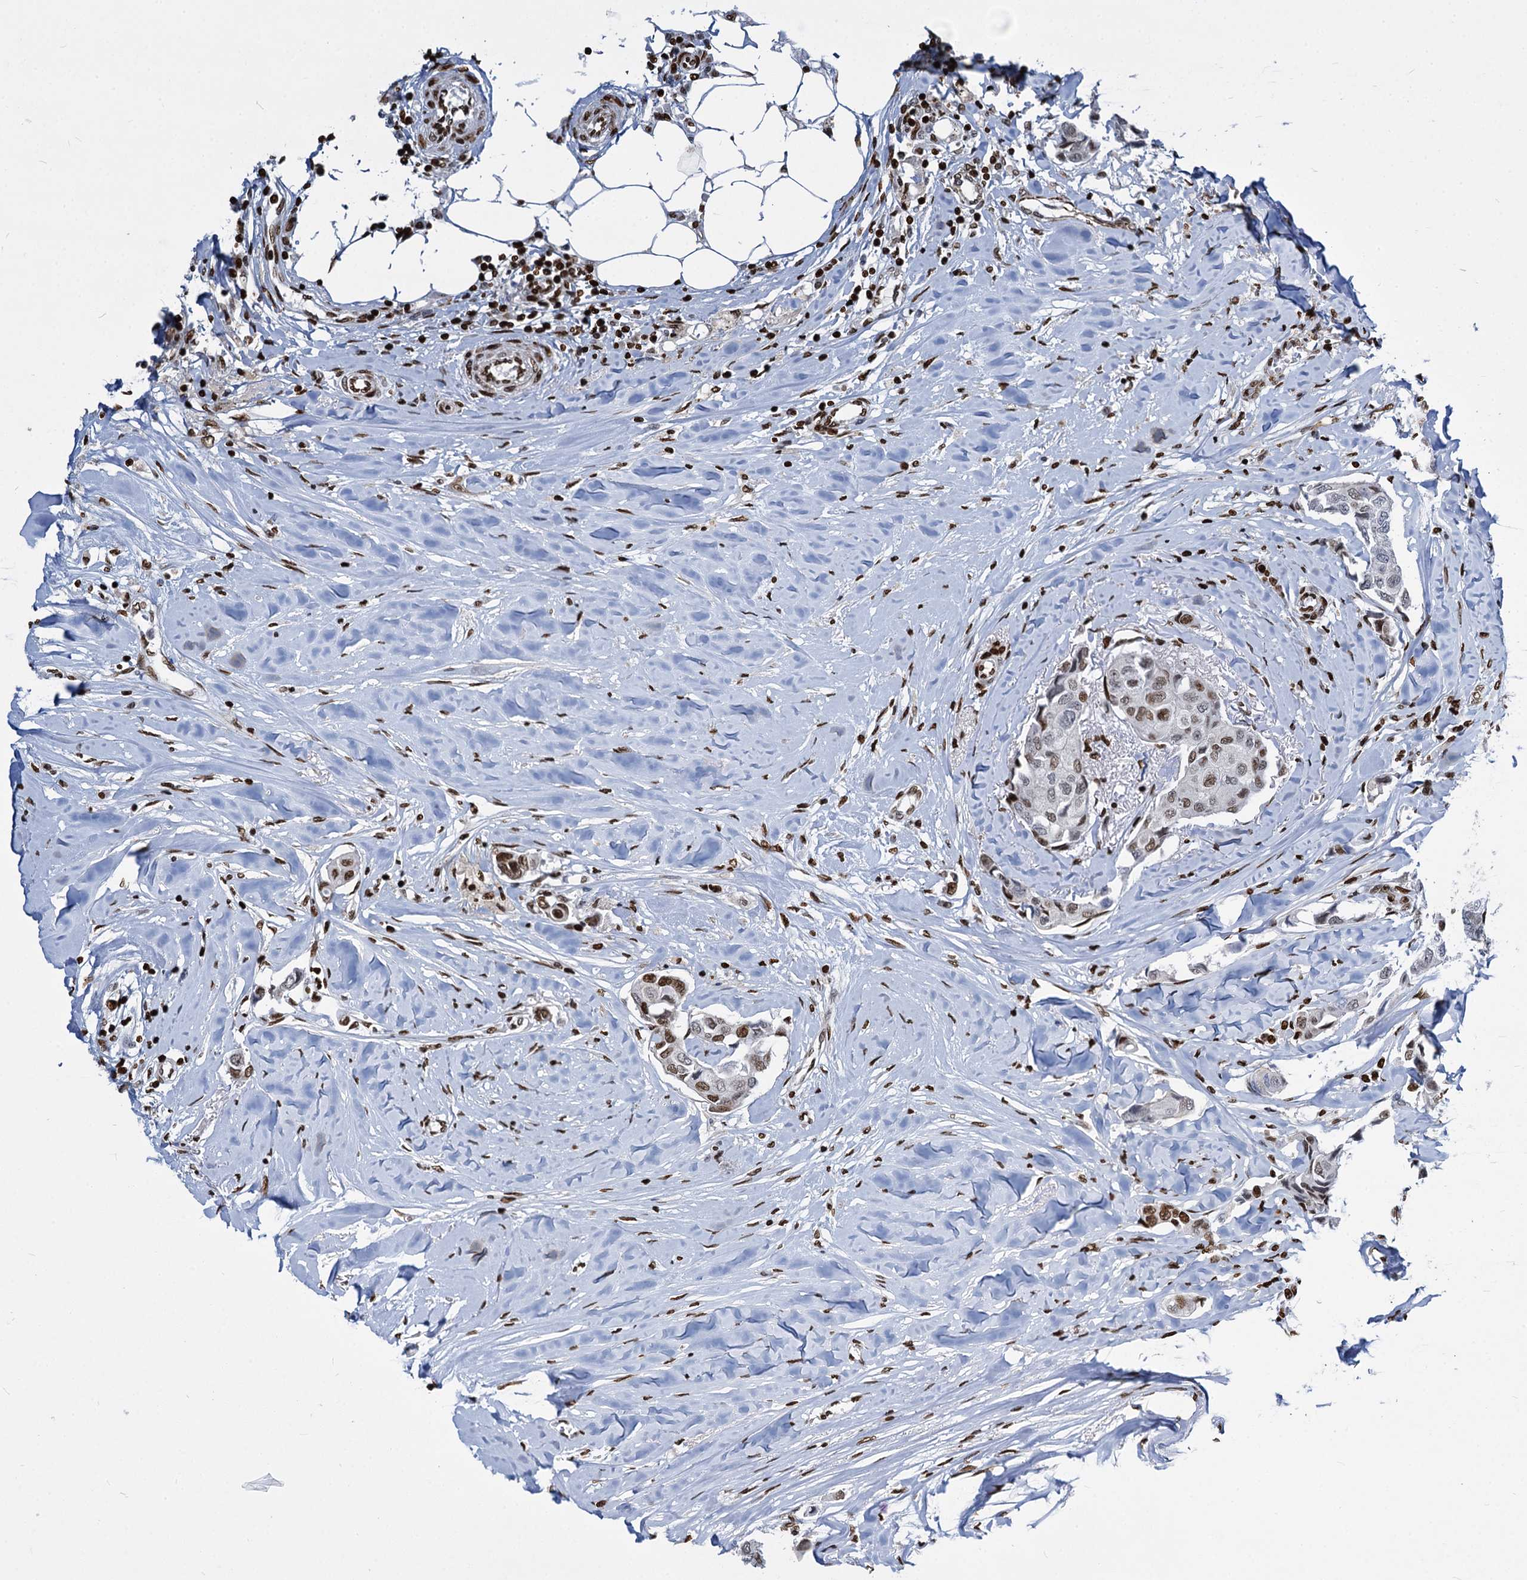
{"staining": {"intensity": "strong", "quantity": "25%-75%", "location": "nuclear"}, "tissue": "breast cancer", "cell_type": "Tumor cells", "image_type": "cancer", "snomed": [{"axis": "morphology", "description": "Duct carcinoma"}, {"axis": "topography", "description": "Breast"}], "caption": "The immunohistochemical stain highlights strong nuclear positivity in tumor cells of infiltrating ductal carcinoma (breast) tissue. (Brightfield microscopy of DAB IHC at high magnification).", "gene": "MECP2", "patient": {"sex": "female", "age": 80}}